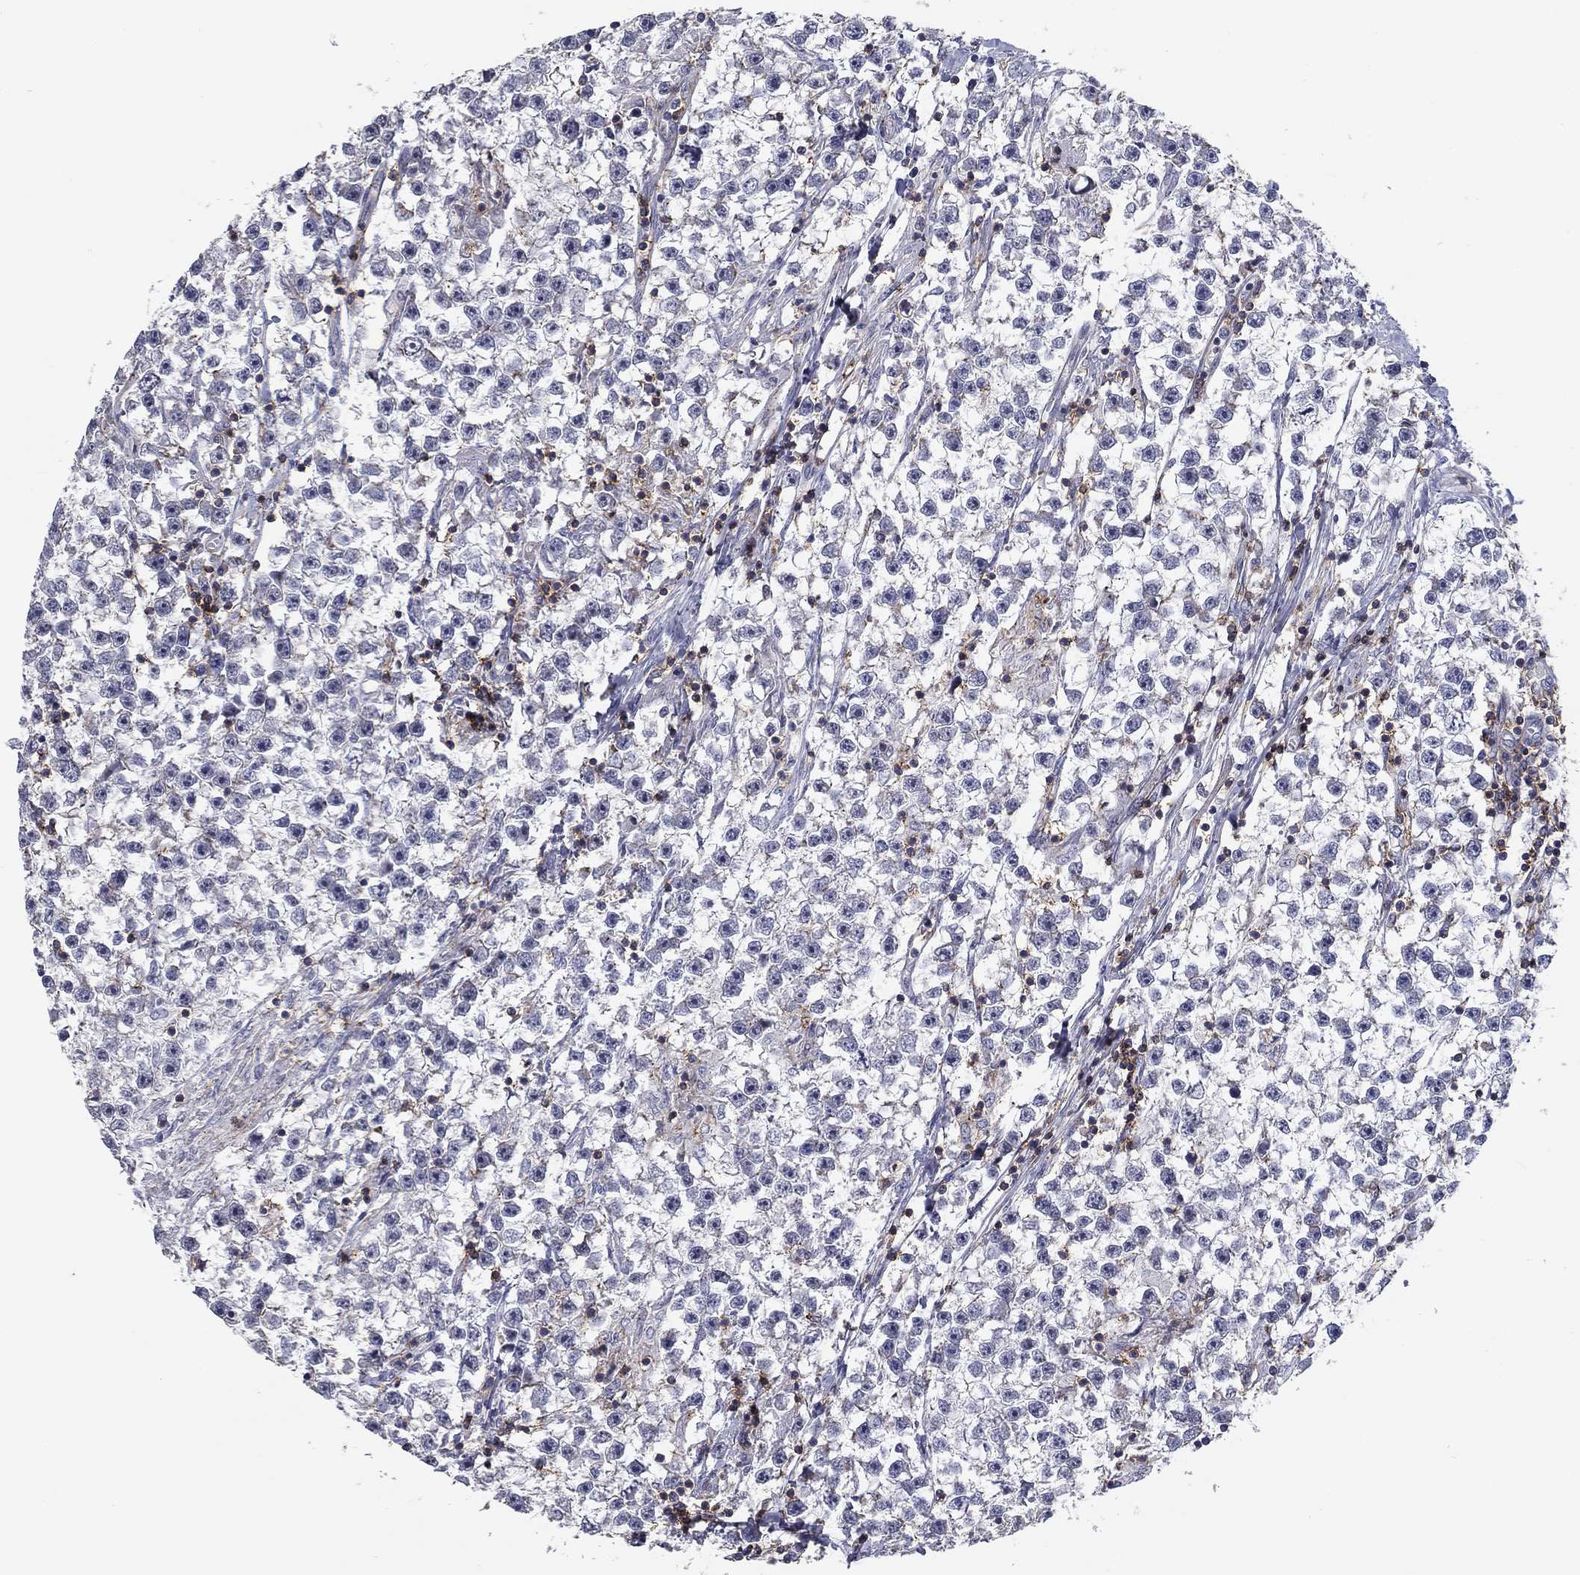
{"staining": {"intensity": "negative", "quantity": "none", "location": "none"}, "tissue": "testis cancer", "cell_type": "Tumor cells", "image_type": "cancer", "snomed": [{"axis": "morphology", "description": "Seminoma, NOS"}, {"axis": "topography", "description": "Testis"}], "caption": "DAB immunohistochemical staining of testis cancer exhibits no significant expression in tumor cells.", "gene": "SIT1", "patient": {"sex": "male", "age": 59}}